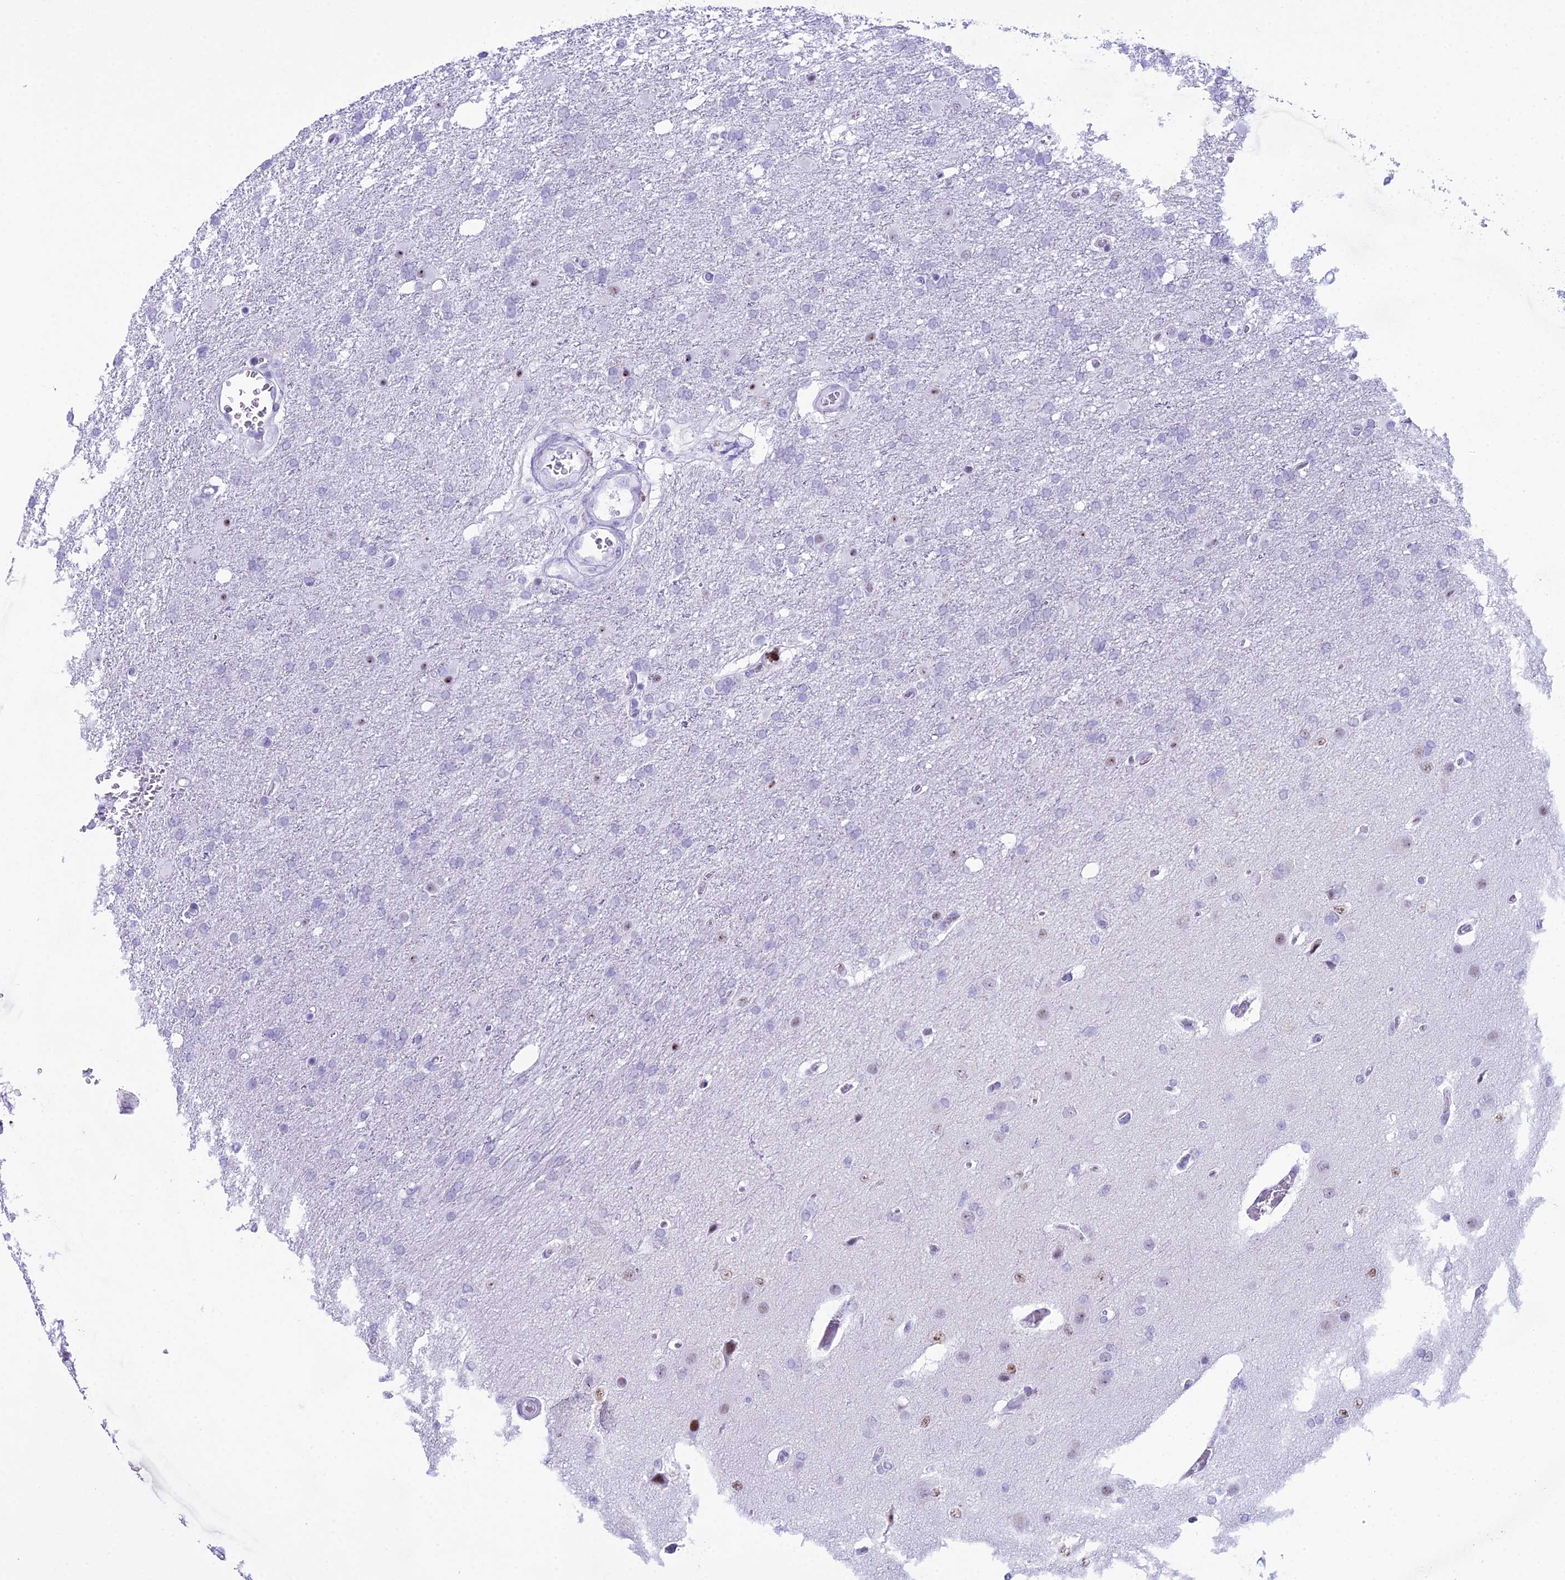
{"staining": {"intensity": "negative", "quantity": "none", "location": "none"}, "tissue": "glioma", "cell_type": "Tumor cells", "image_type": "cancer", "snomed": [{"axis": "morphology", "description": "Glioma, malignant, High grade"}, {"axis": "topography", "description": "Brain"}], "caption": "This is an immunohistochemistry (IHC) micrograph of human high-grade glioma (malignant). There is no staining in tumor cells.", "gene": "RNPS1", "patient": {"sex": "female", "age": 74}}